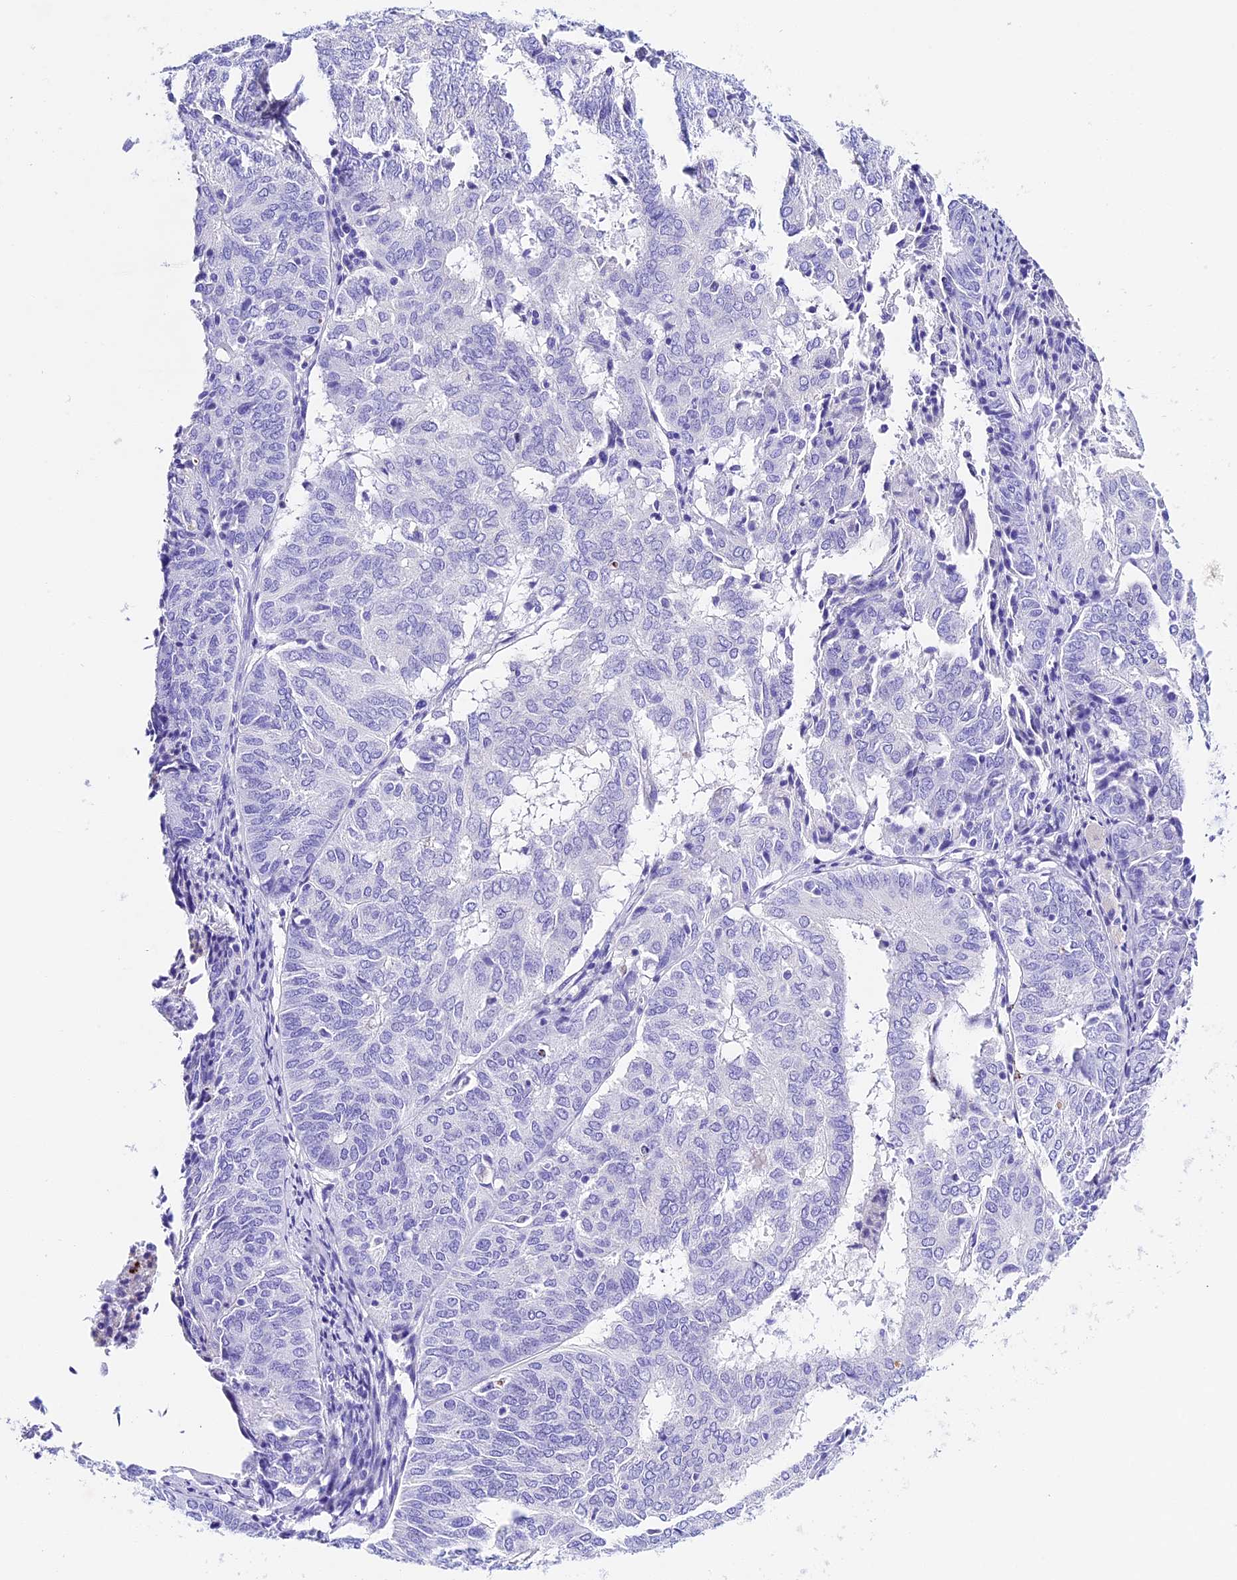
{"staining": {"intensity": "negative", "quantity": "none", "location": "none"}, "tissue": "endometrial cancer", "cell_type": "Tumor cells", "image_type": "cancer", "snomed": [{"axis": "morphology", "description": "Adenocarcinoma, NOS"}, {"axis": "topography", "description": "Uterus"}], "caption": "Human endometrial adenocarcinoma stained for a protein using immunohistochemistry (IHC) reveals no expression in tumor cells.", "gene": "PSG11", "patient": {"sex": "female", "age": 60}}